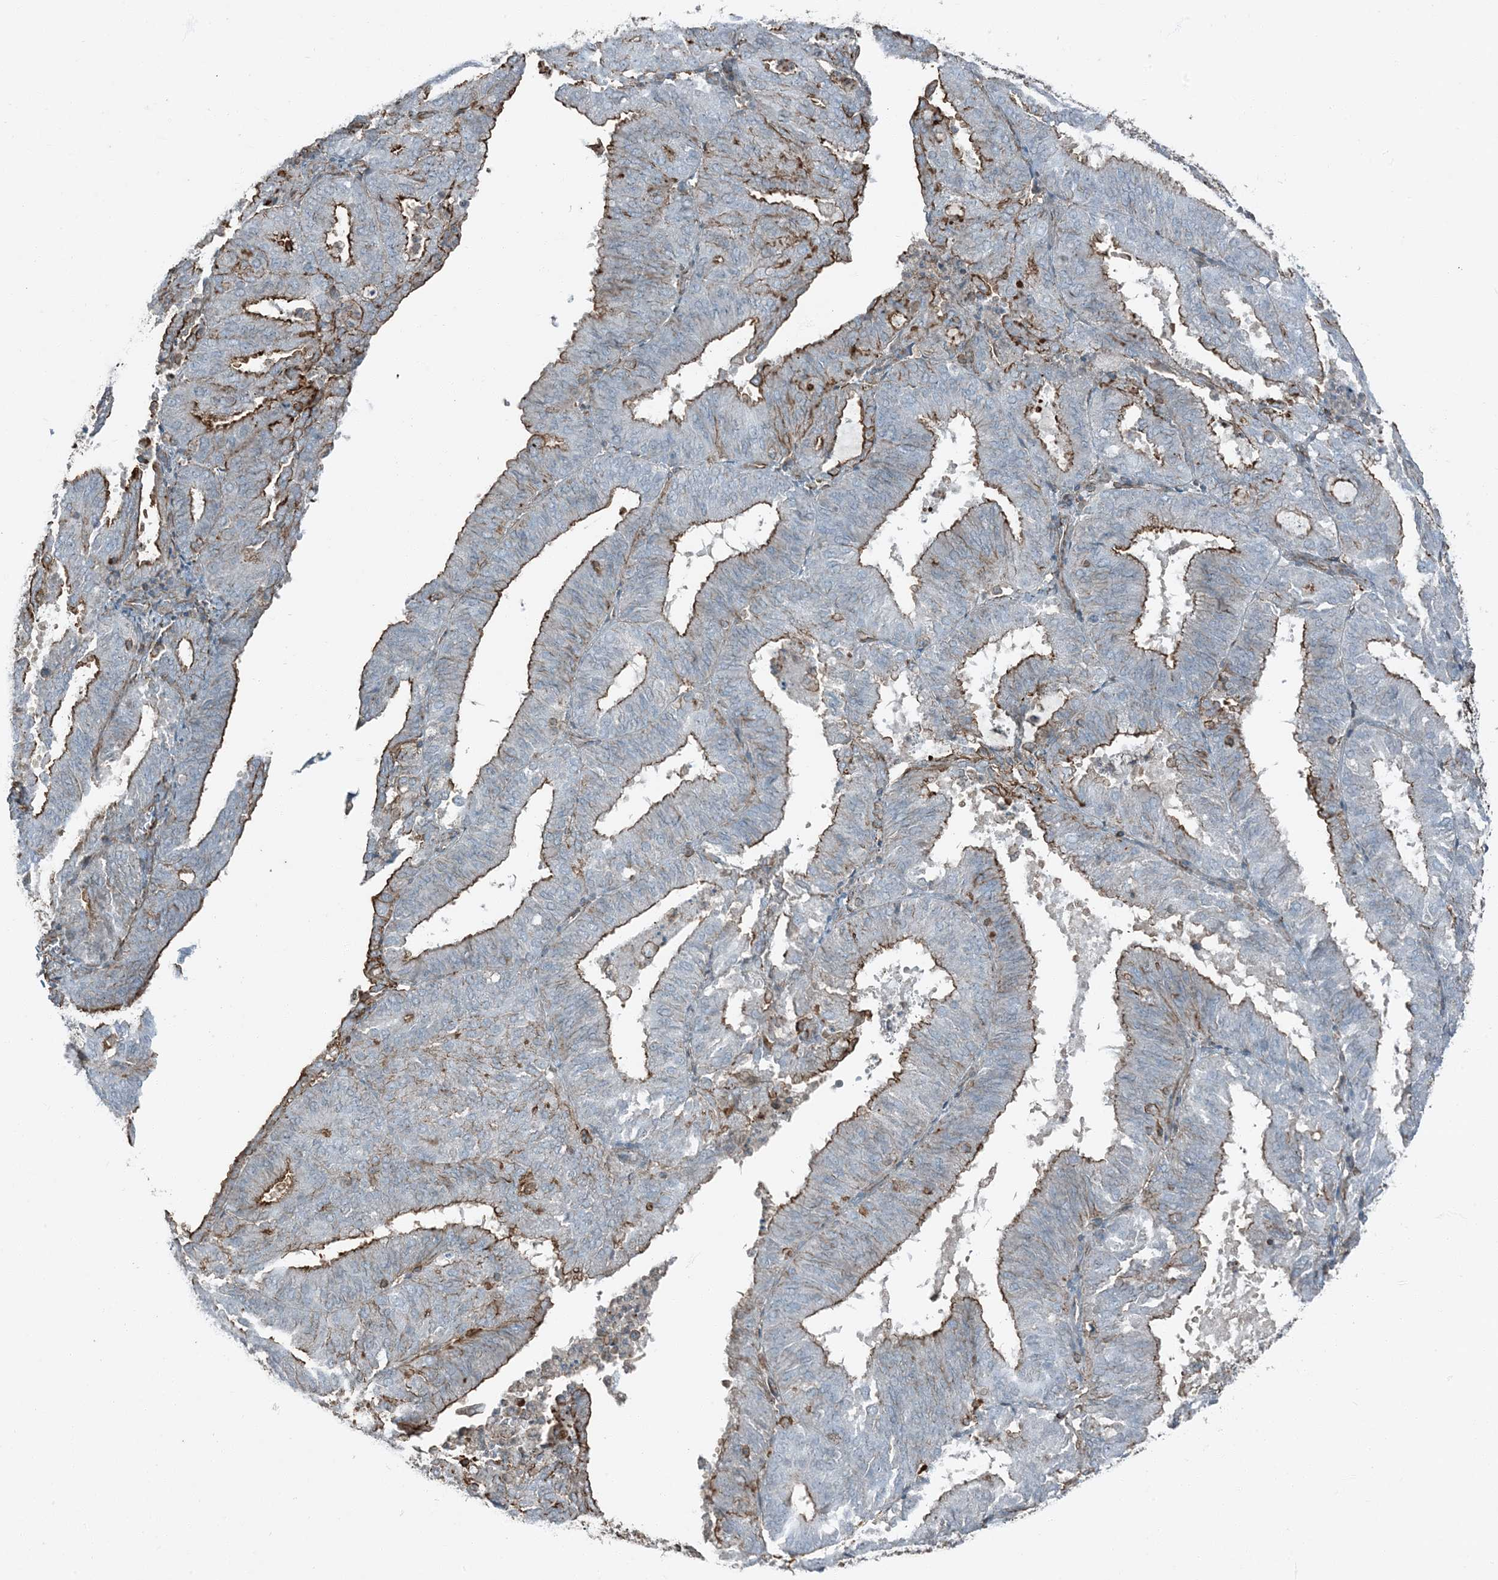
{"staining": {"intensity": "strong", "quantity": "25%-75%", "location": "cytoplasmic/membranous"}, "tissue": "endometrial cancer", "cell_type": "Tumor cells", "image_type": "cancer", "snomed": [{"axis": "morphology", "description": "Adenocarcinoma, NOS"}, {"axis": "topography", "description": "Uterus"}], "caption": "Adenocarcinoma (endometrial) stained with DAB (3,3'-diaminobenzidine) immunohistochemistry (IHC) exhibits high levels of strong cytoplasmic/membranous positivity in approximately 25%-75% of tumor cells.", "gene": "APOBEC3C", "patient": {"sex": "female", "age": 60}}